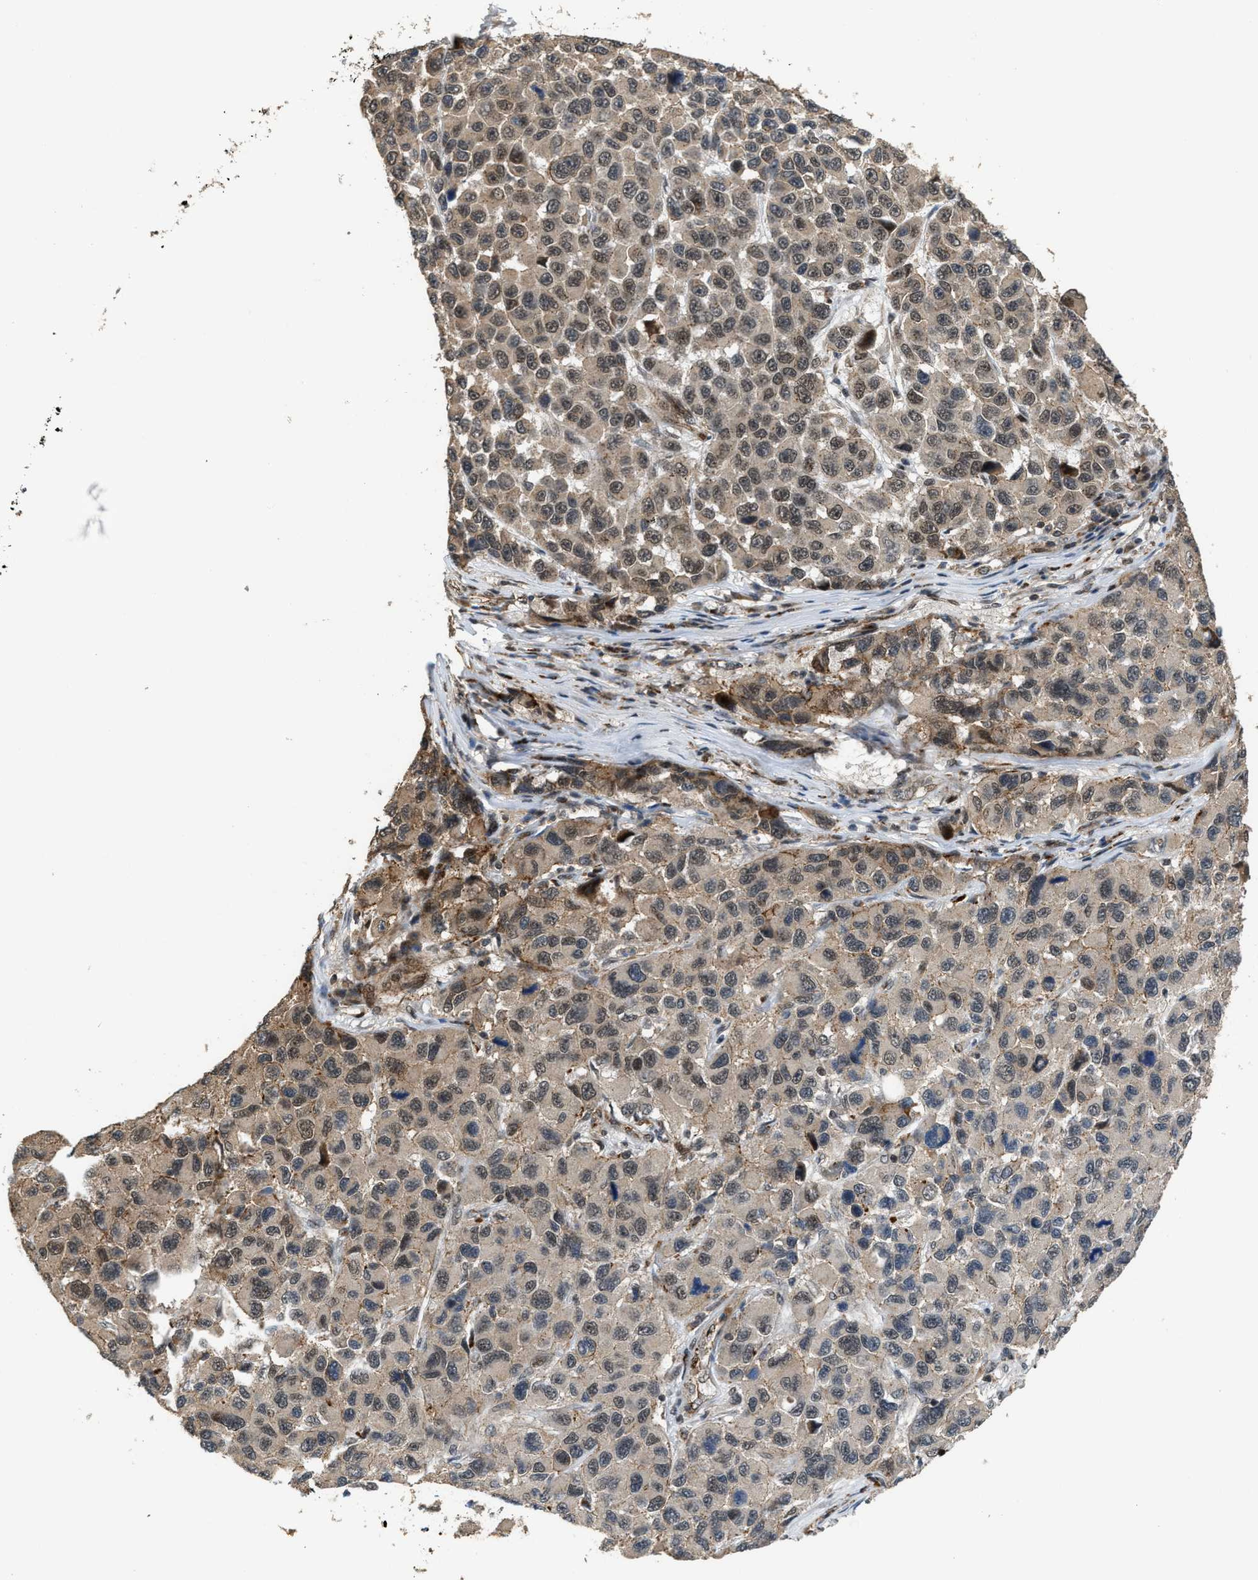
{"staining": {"intensity": "weak", "quantity": "<25%", "location": "cytoplasmic/membranous,nuclear"}, "tissue": "melanoma", "cell_type": "Tumor cells", "image_type": "cancer", "snomed": [{"axis": "morphology", "description": "Malignant melanoma, NOS"}, {"axis": "topography", "description": "Skin"}], "caption": "Immunohistochemistry (IHC) of human malignant melanoma demonstrates no staining in tumor cells.", "gene": "DPF2", "patient": {"sex": "male", "age": 53}}